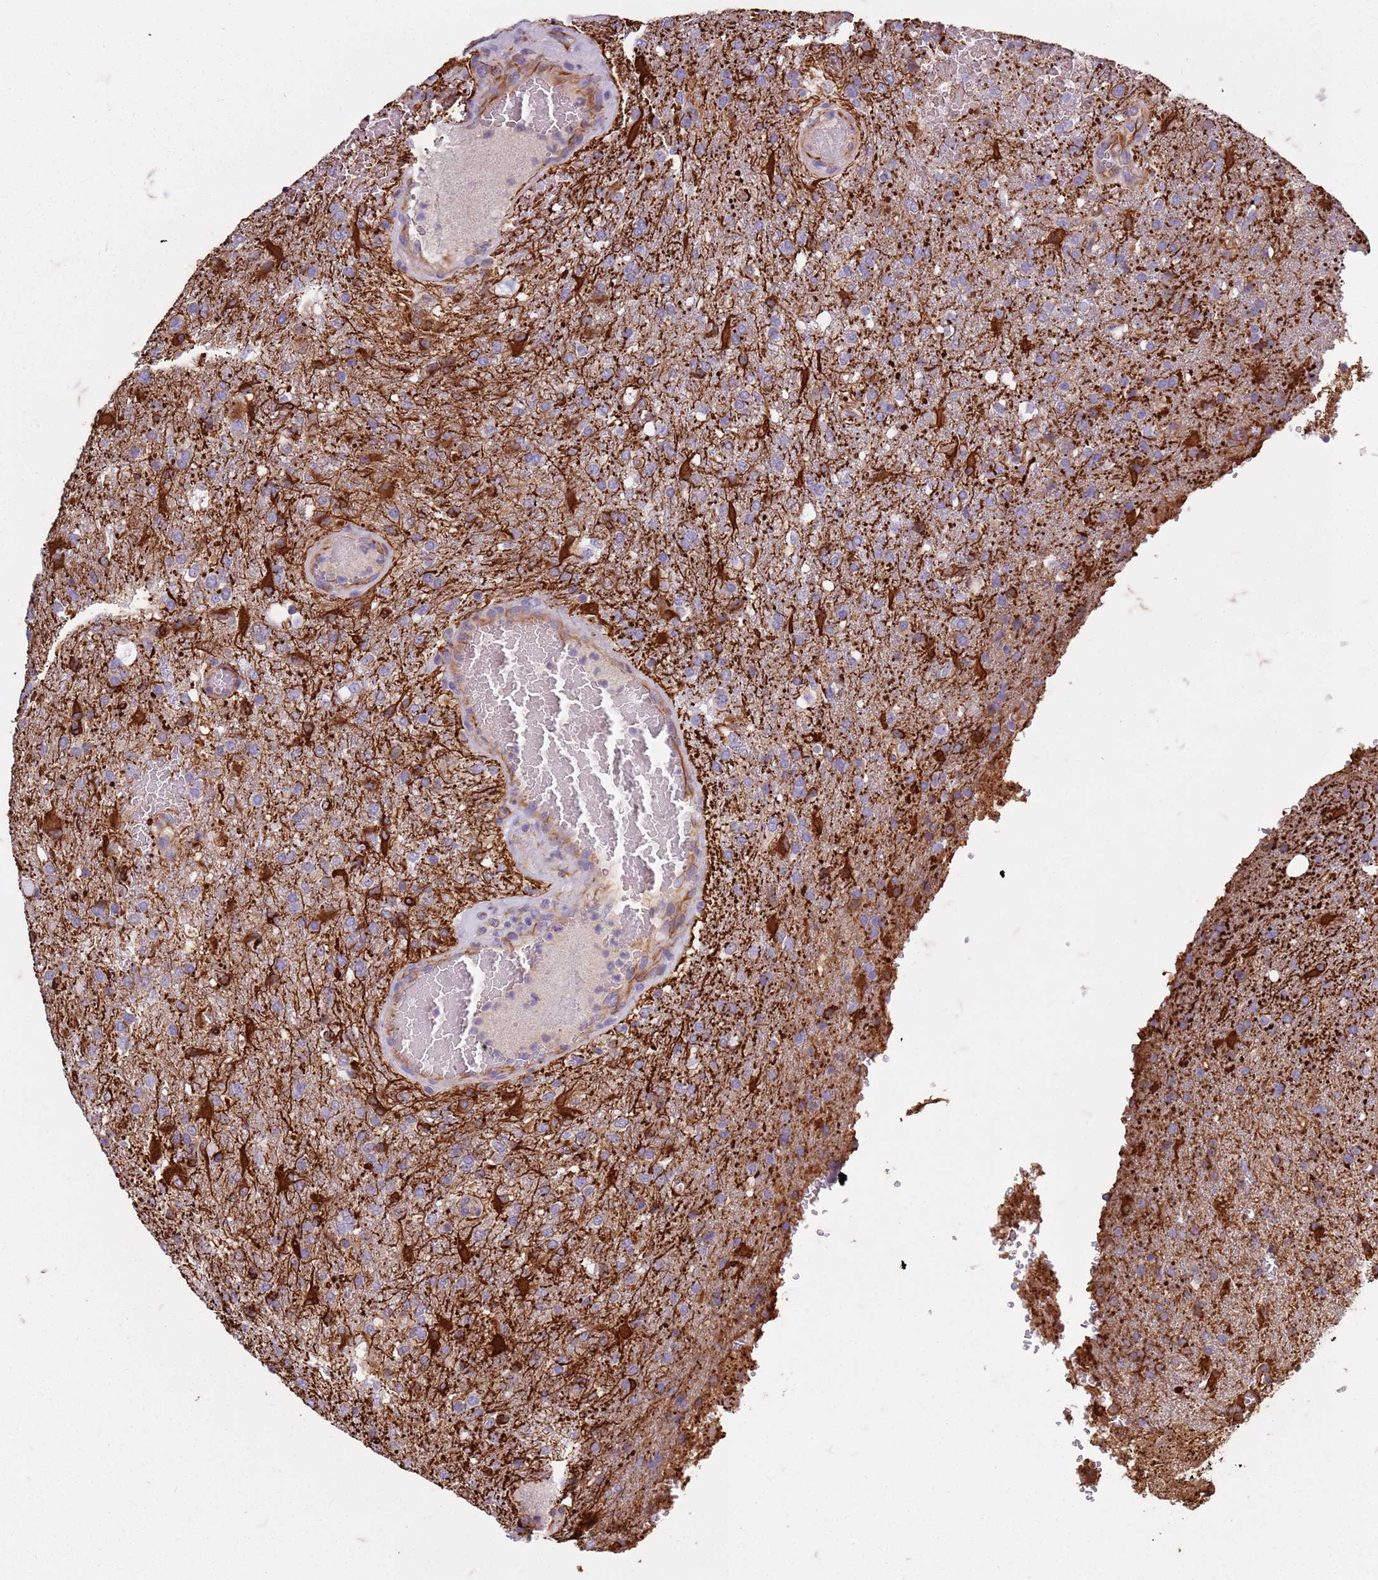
{"staining": {"intensity": "negative", "quantity": "none", "location": "none"}, "tissue": "glioma", "cell_type": "Tumor cells", "image_type": "cancer", "snomed": [{"axis": "morphology", "description": "Glioma, malignant, High grade"}, {"axis": "topography", "description": "Brain"}], "caption": "The photomicrograph shows no staining of tumor cells in glioma. (DAB (3,3'-diaminobenzidine) immunohistochemistry visualized using brightfield microscopy, high magnification).", "gene": "TAS2R38", "patient": {"sex": "female", "age": 74}}